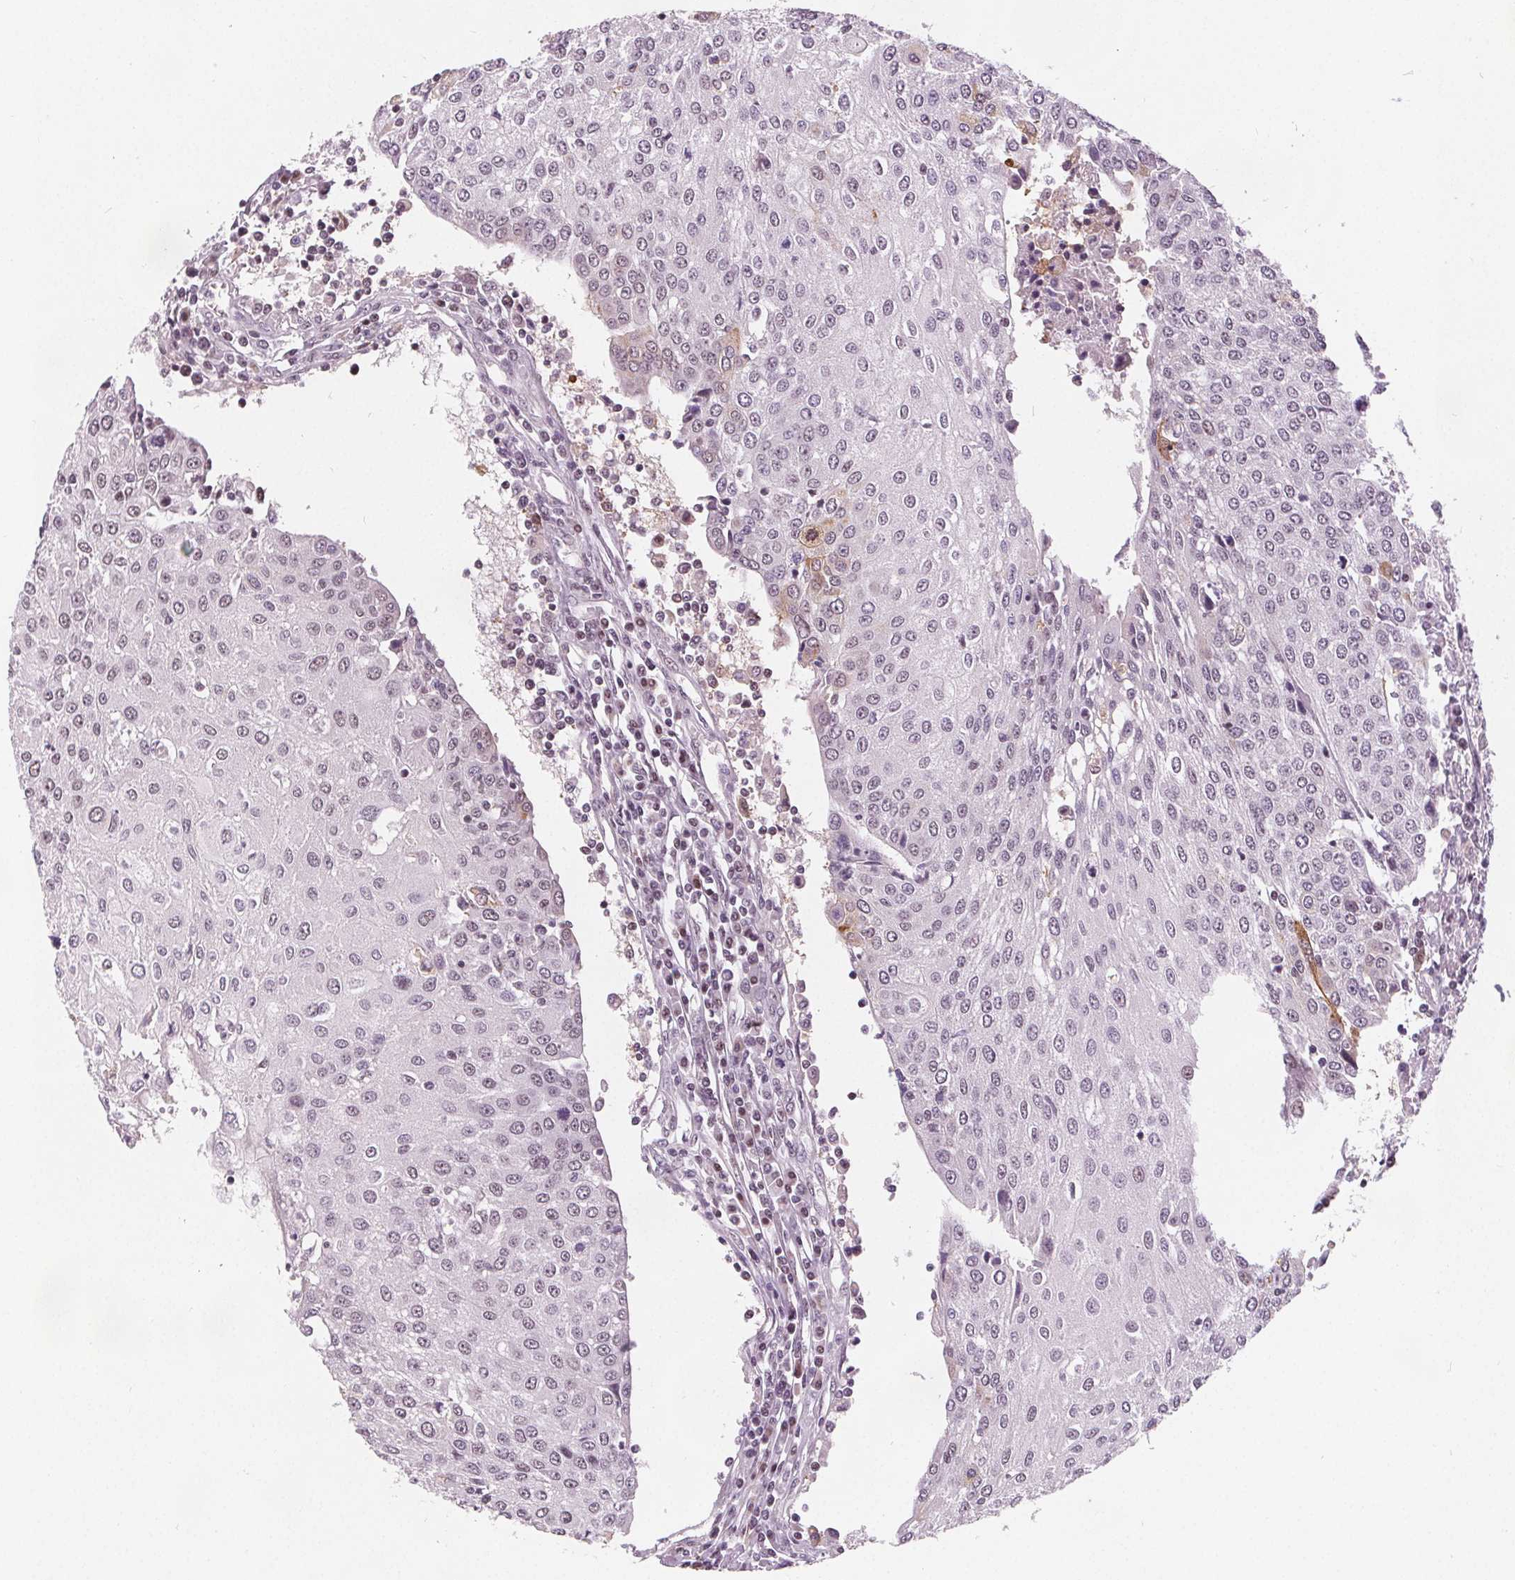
{"staining": {"intensity": "negative", "quantity": "none", "location": "none"}, "tissue": "urothelial cancer", "cell_type": "Tumor cells", "image_type": "cancer", "snomed": [{"axis": "morphology", "description": "Urothelial carcinoma, High grade"}, {"axis": "topography", "description": "Urinary bladder"}], "caption": "Tumor cells are negative for brown protein staining in urothelial carcinoma (high-grade).", "gene": "DPM2", "patient": {"sex": "female", "age": 85}}